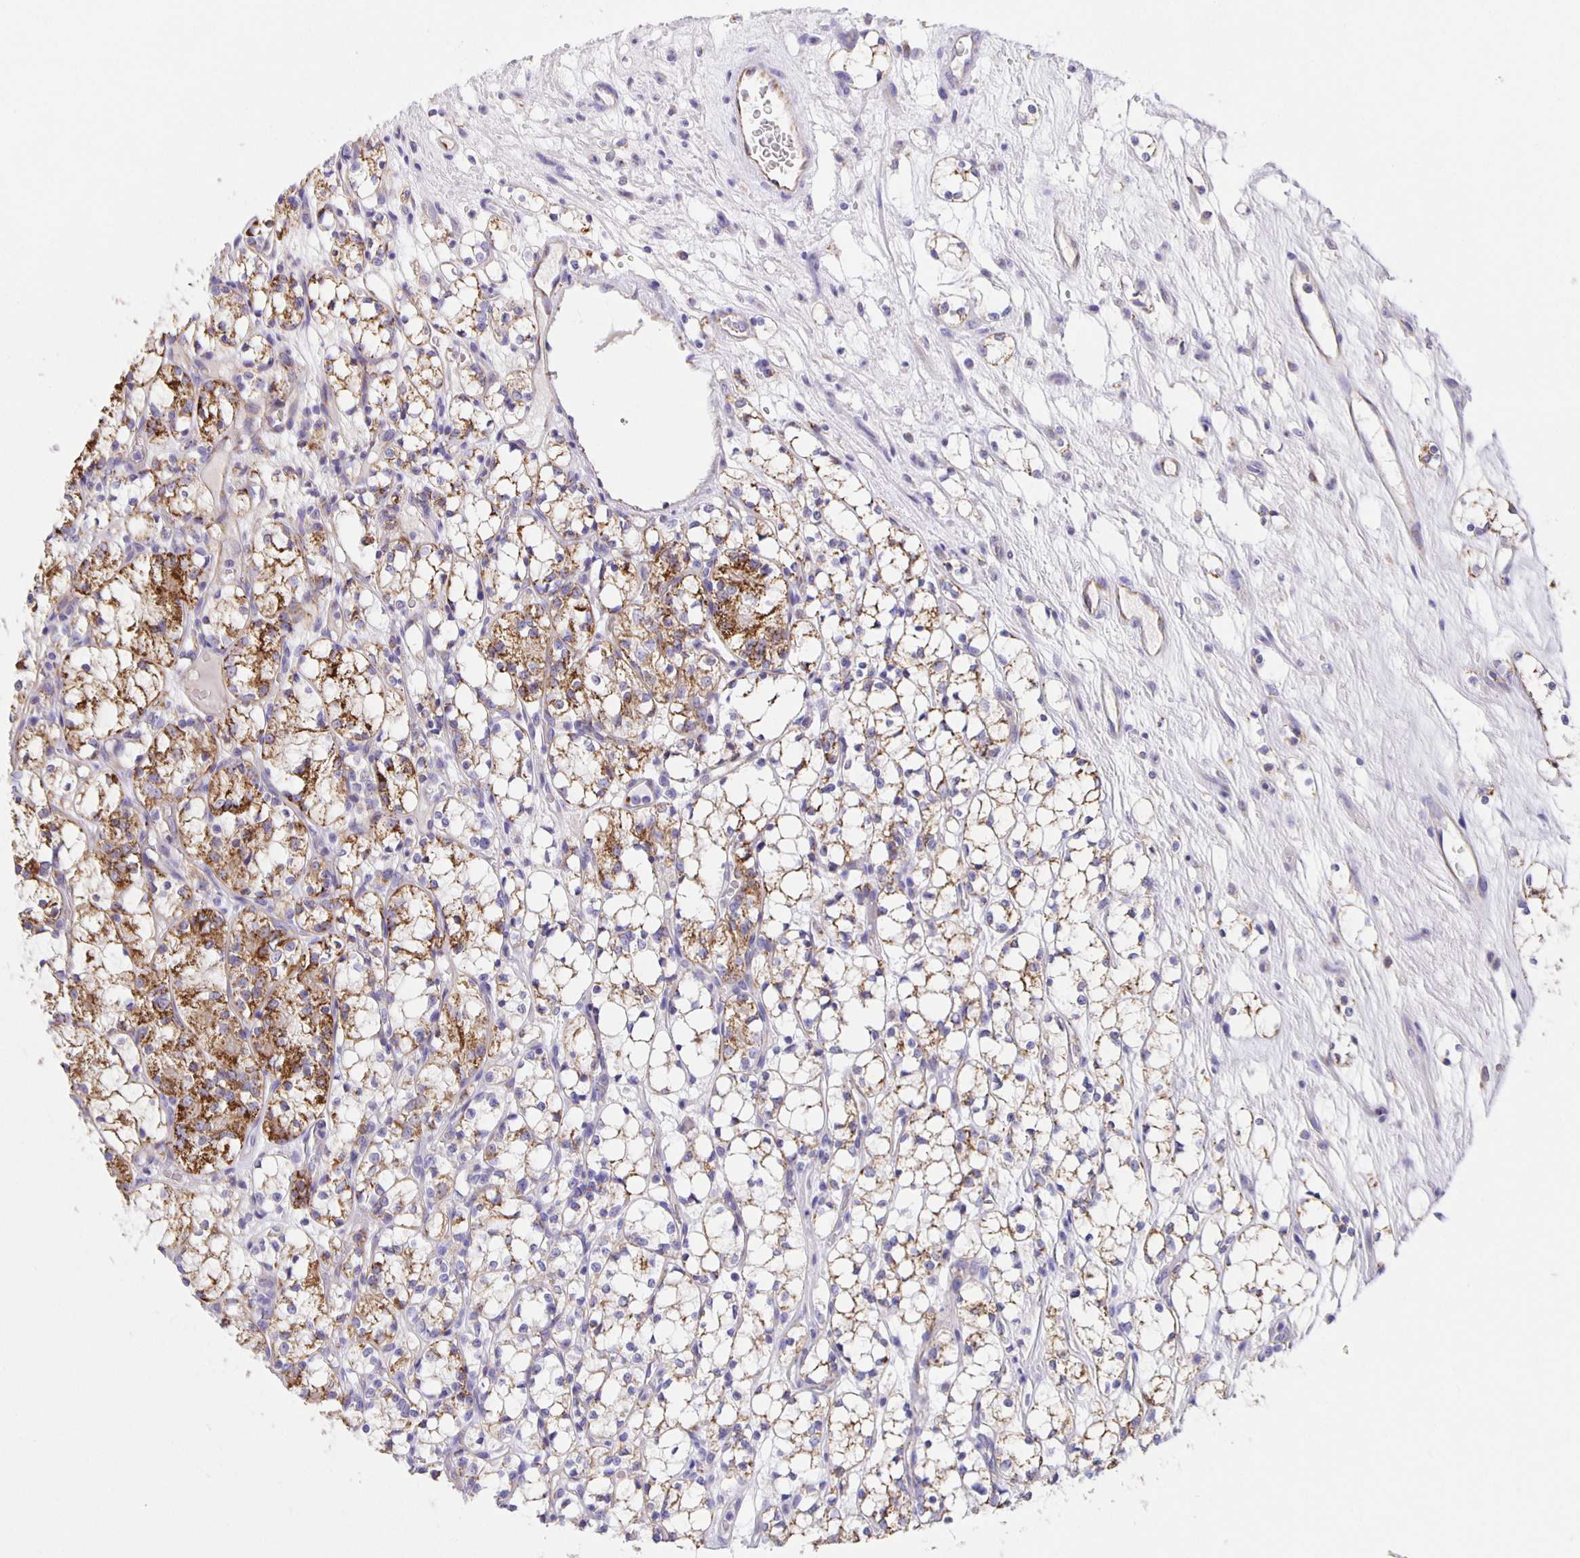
{"staining": {"intensity": "strong", "quantity": "<25%", "location": "cytoplasmic/membranous"}, "tissue": "renal cancer", "cell_type": "Tumor cells", "image_type": "cancer", "snomed": [{"axis": "morphology", "description": "Adenocarcinoma, NOS"}, {"axis": "topography", "description": "Kidney"}], "caption": "Immunohistochemical staining of renal cancer (adenocarcinoma) displays strong cytoplasmic/membranous protein expression in about <25% of tumor cells.", "gene": "JMJD4", "patient": {"sex": "female", "age": 69}}